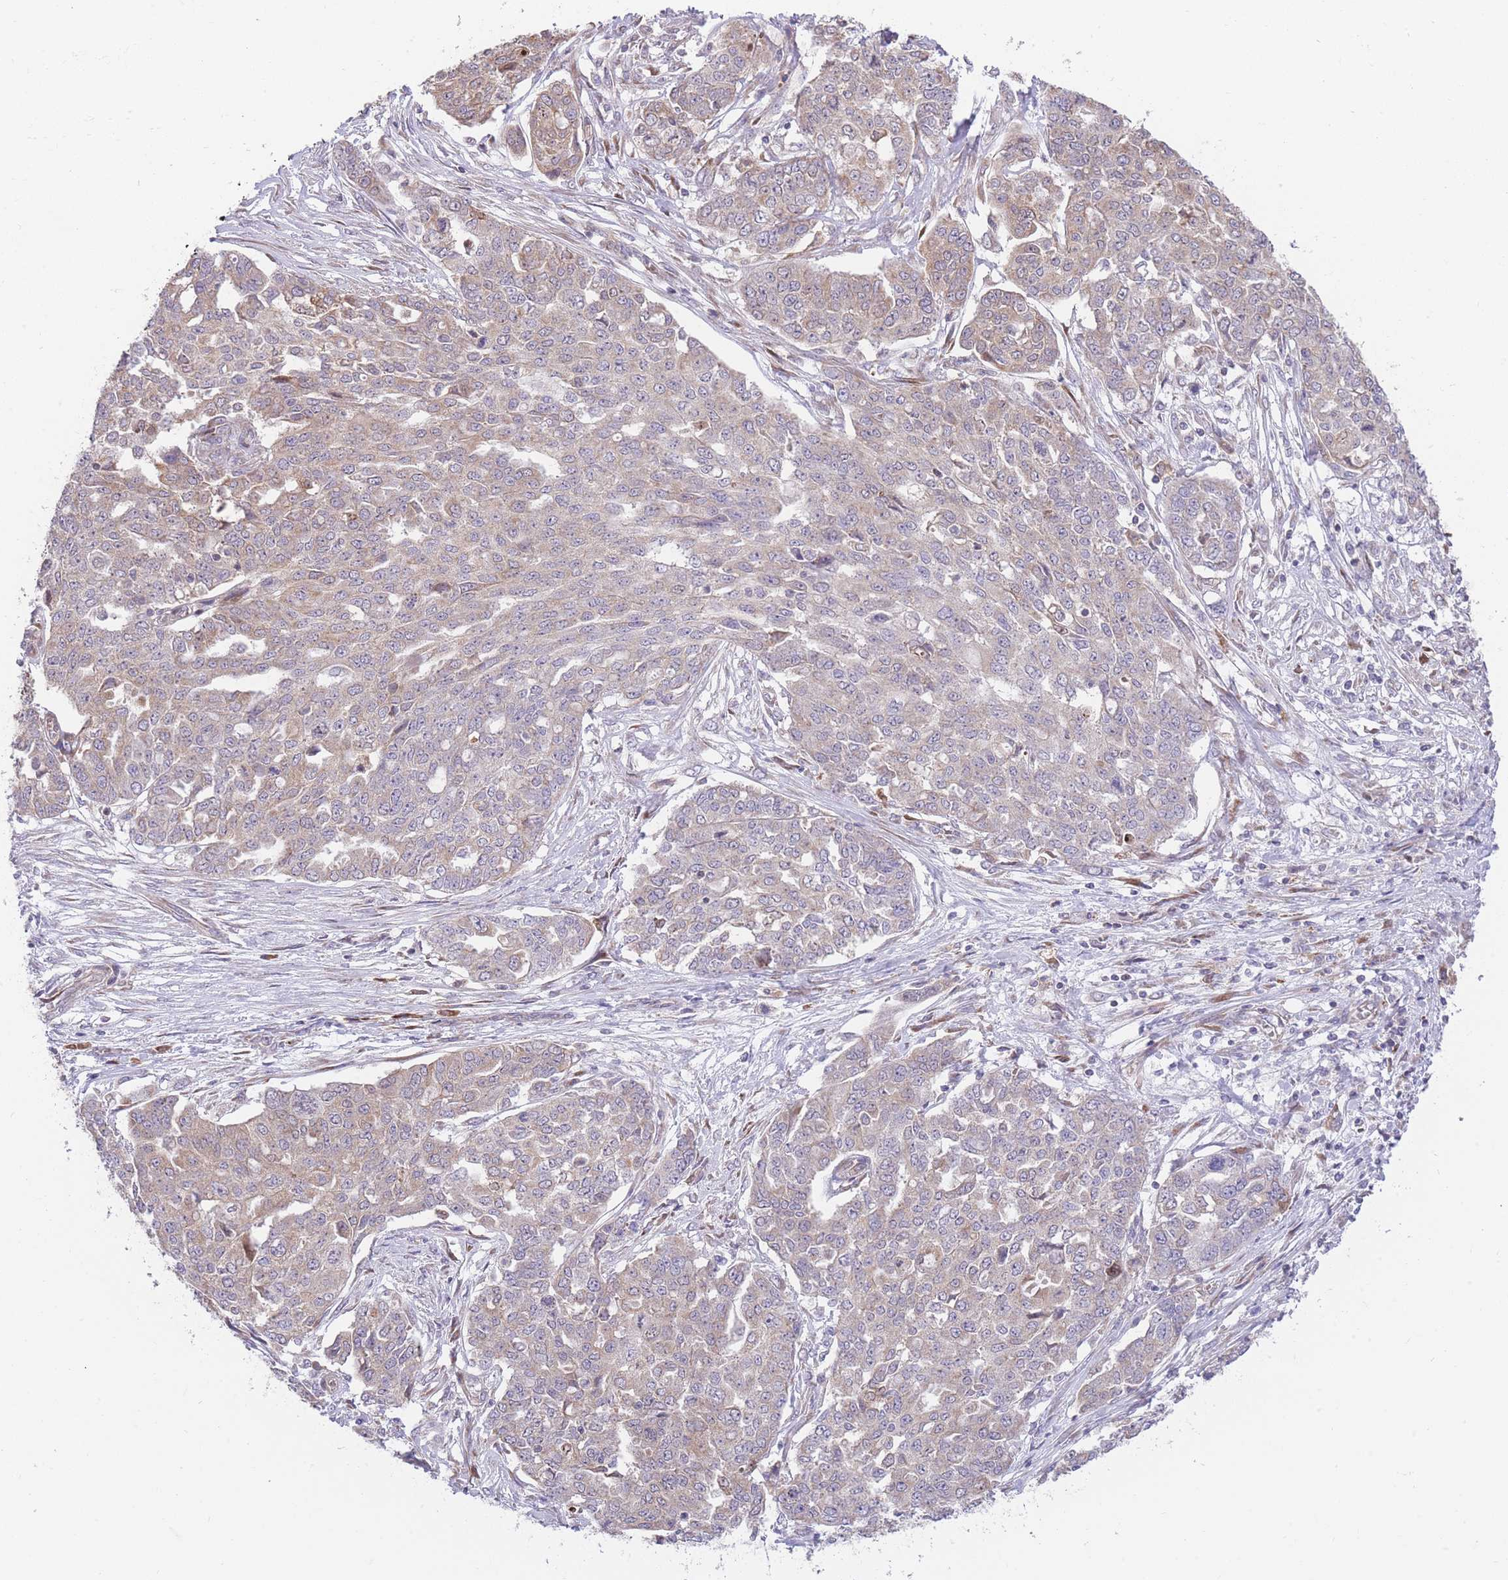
{"staining": {"intensity": "weak", "quantity": "25%-75%", "location": "cytoplasmic/membranous"}, "tissue": "ovarian cancer", "cell_type": "Tumor cells", "image_type": "cancer", "snomed": [{"axis": "morphology", "description": "Cystadenocarcinoma, serous, NOS"}, {"axis": "topography", "description": "Soft tissue"}, {"axis": "topography", "description": "Ovary"}], "caption": "Ovarian cancer stained with a brown dye demonstrates weak cytoplasmic/membranous positive expression in about 25%-75% of tumor cells.", "gene": "BOLA2B", "patient": {"sex": "female", "age": 57}}